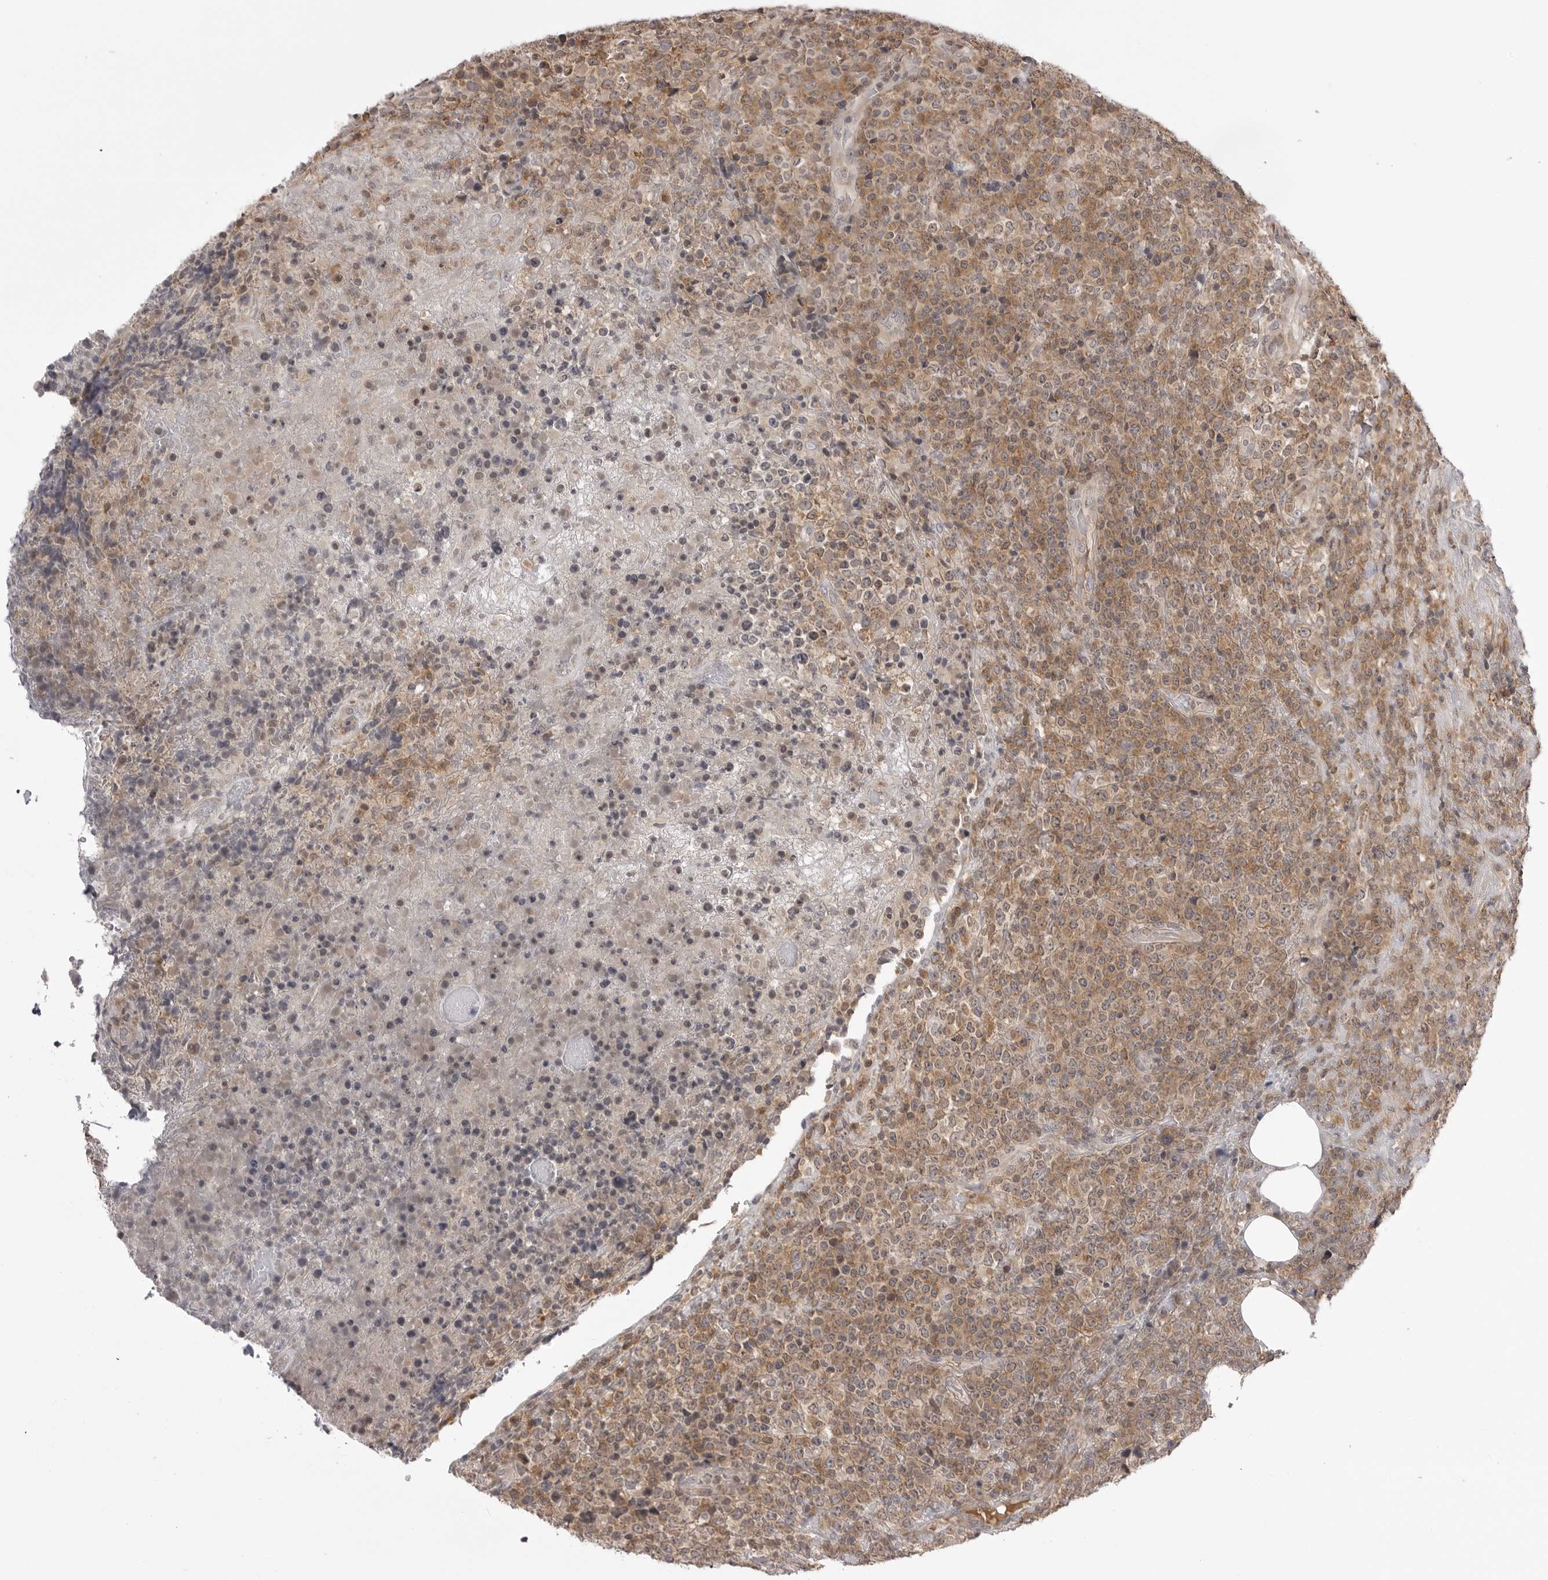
{"staining": {"intensity": "moderate", "quantity": ">75%", "location": "cytoplasmic/membranous"}, "tissue": "lymphoma", "cell_type": "Tumor cells", "image_type": "cancer", "snomed": [{"axis": "morphology", "description": "Malignant lymphoma, non-Hodgkin's type, High grade"}, {"axis": "topography", "description": "Lymph node"}], "caption": "Immunohistochemical staining of lymphoma reveals medium levels of moderate cytoplasmic/membranous protein staining in about >75% of tumor cells. (Stains: DAB (3,3'-diaminobenzidine) in brown, nuclei in blue, Microscopy: brightfield microscopy at high magnification).", "gene": "PTK2B", "patient": {"sex": "male", "age": 13}}